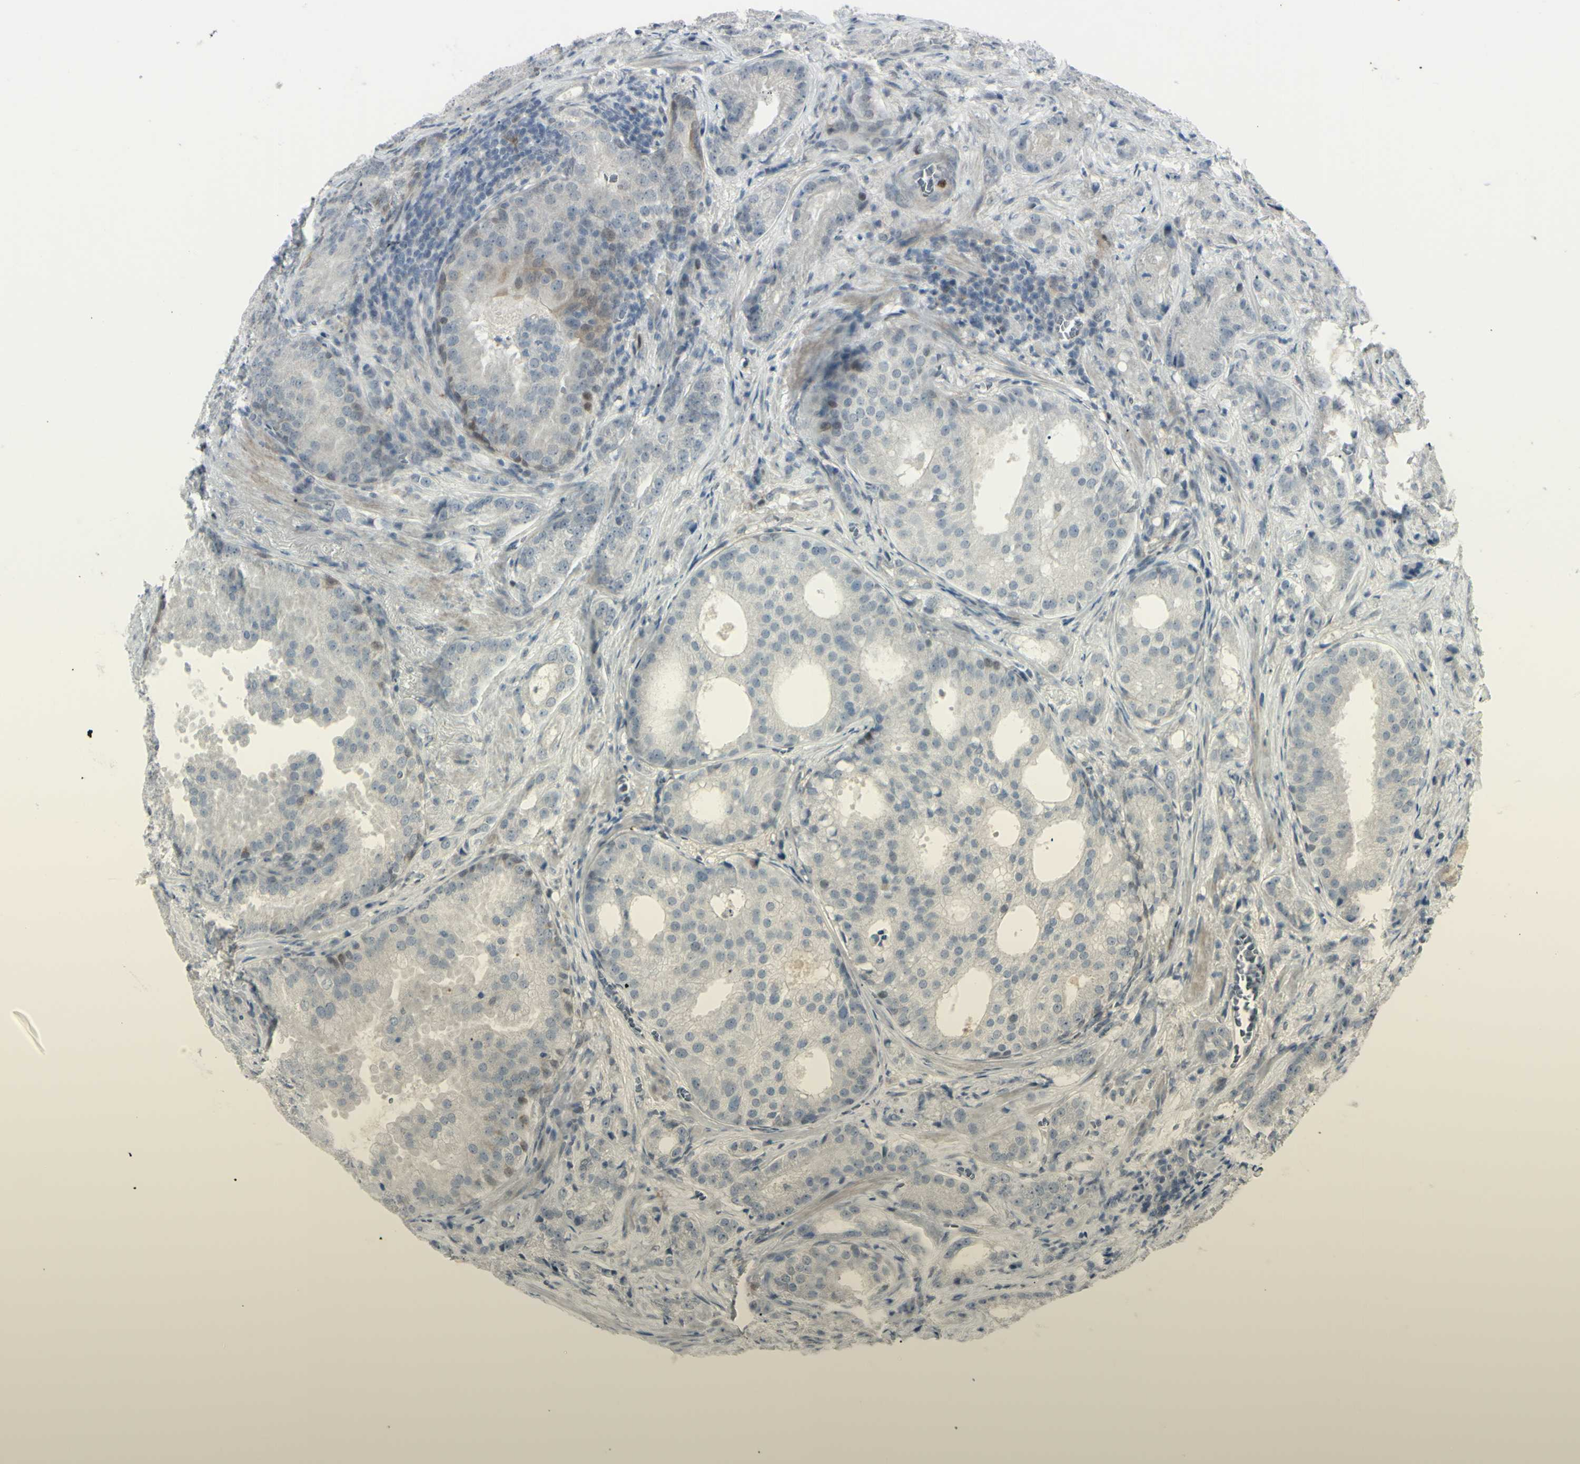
{"staining": {"intensity": "negative", "quantity": "none", "location": "none"}, "tissue": "prostate cancer", "cell_type": "Tumor cells", "image_type": "cancer", "snomed": [{"axis": "morphology", "description": "Adenocarcinoma, High grade"}, {"axis": "topography", "description": "Prostate"}], "caption": "Prostate cancer was stained to show a protein in brown. There is no significant expression in tumor cells.", "gene": "ETNK1", "patient": {"sex": "male", "age": 64}}